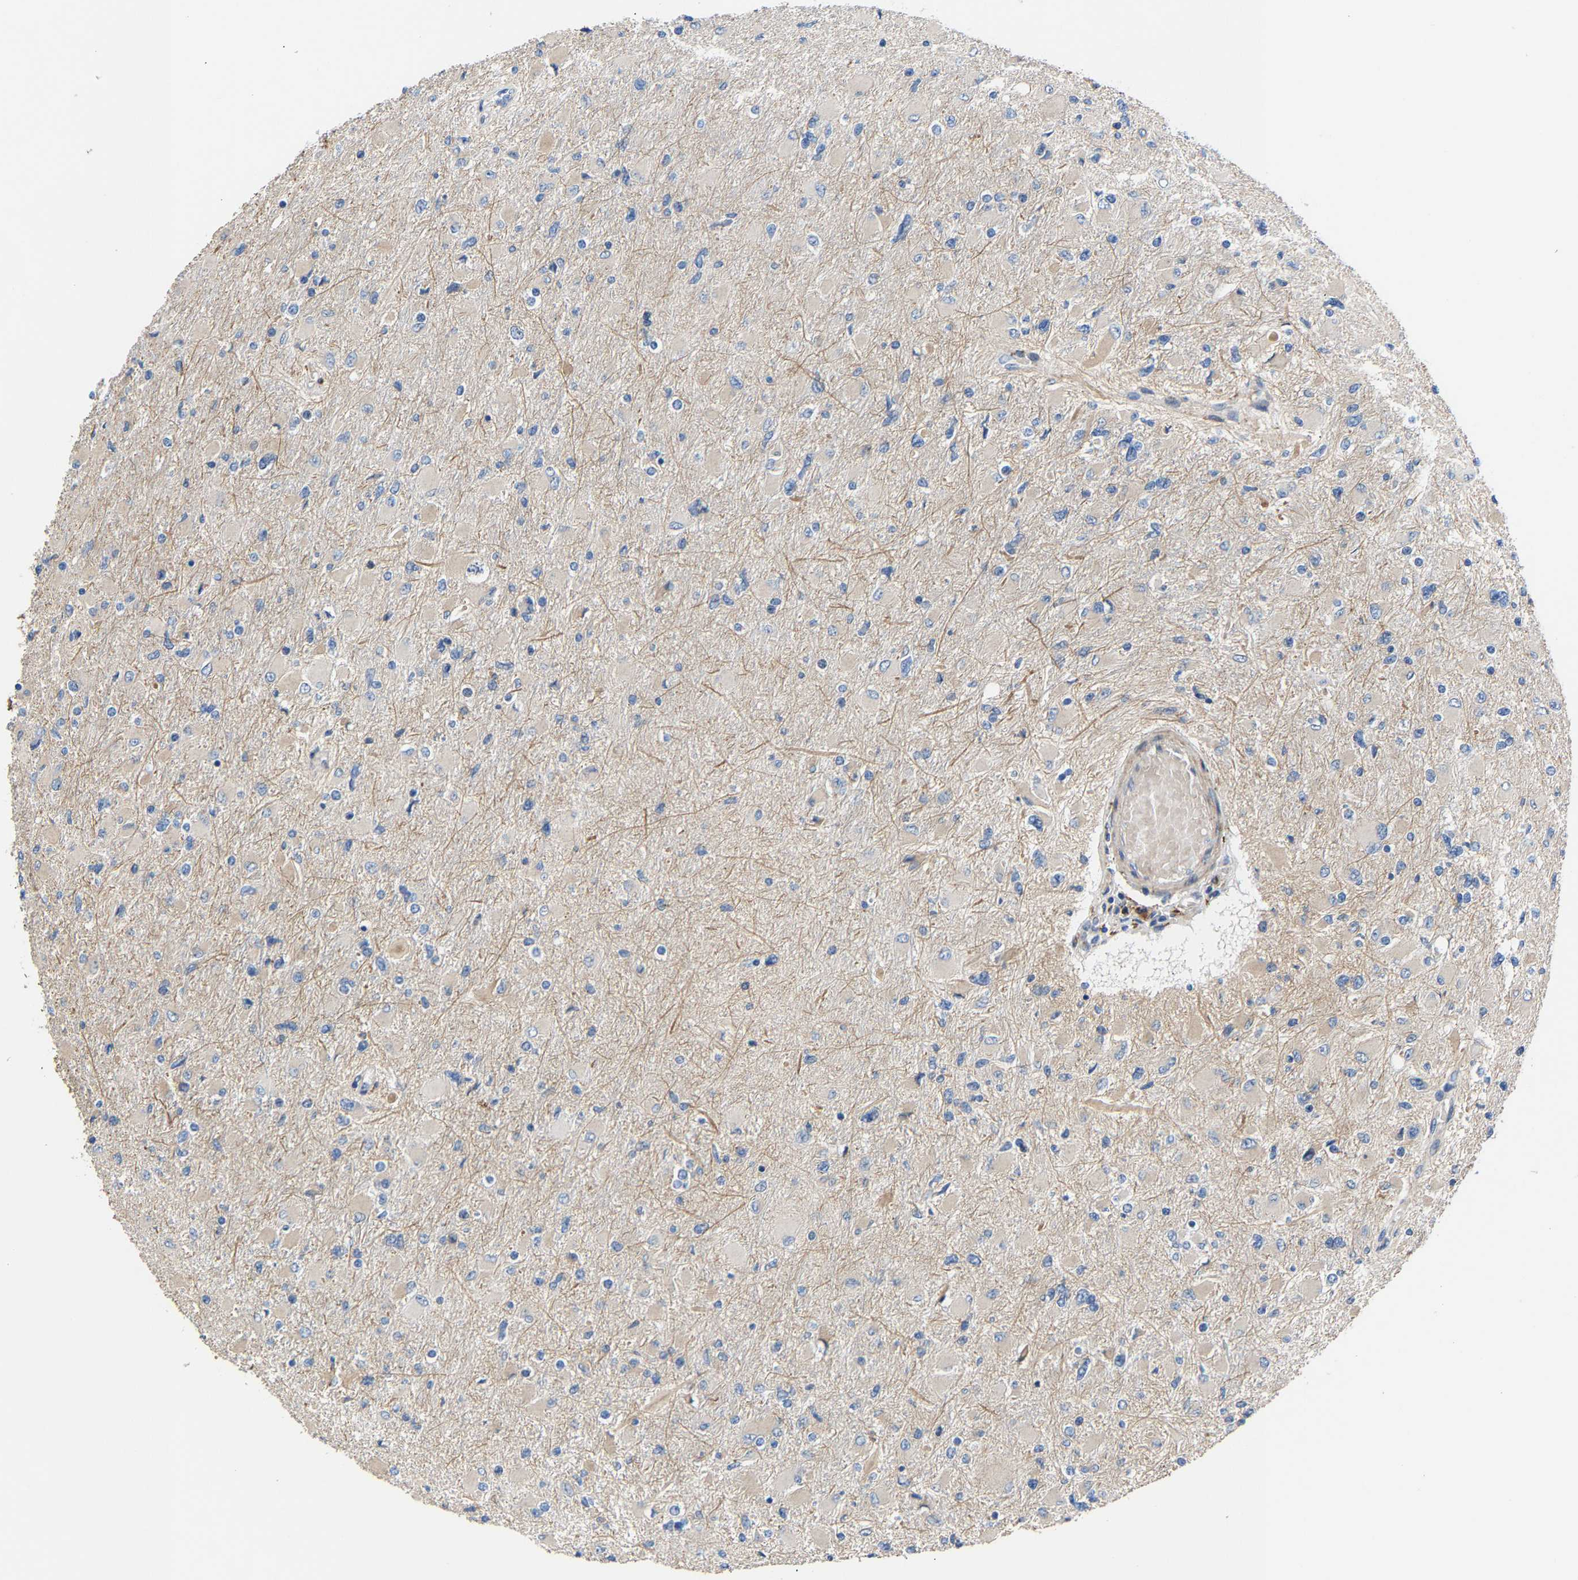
{"staining": {"intensity": "negative", "quantity": "none", "location": "none"}, "tissue": "glioma", "cell_type": "Tumor cells", "image_type": "cancer", "snomed": [{"axis": "morphology", "description": "Glioma, malignant, High grade"}, {"axis": "topography", "description": "Cerebral cortex"}], "caption": "Tumor cells are negative for brown protein staining in malignant high-grade glioma. (DAB immunohistochemistry (IHC) with hematoxylin counter stain).", "gene": "CCDC171", "patient": {"sex": "female", "age": 36}}